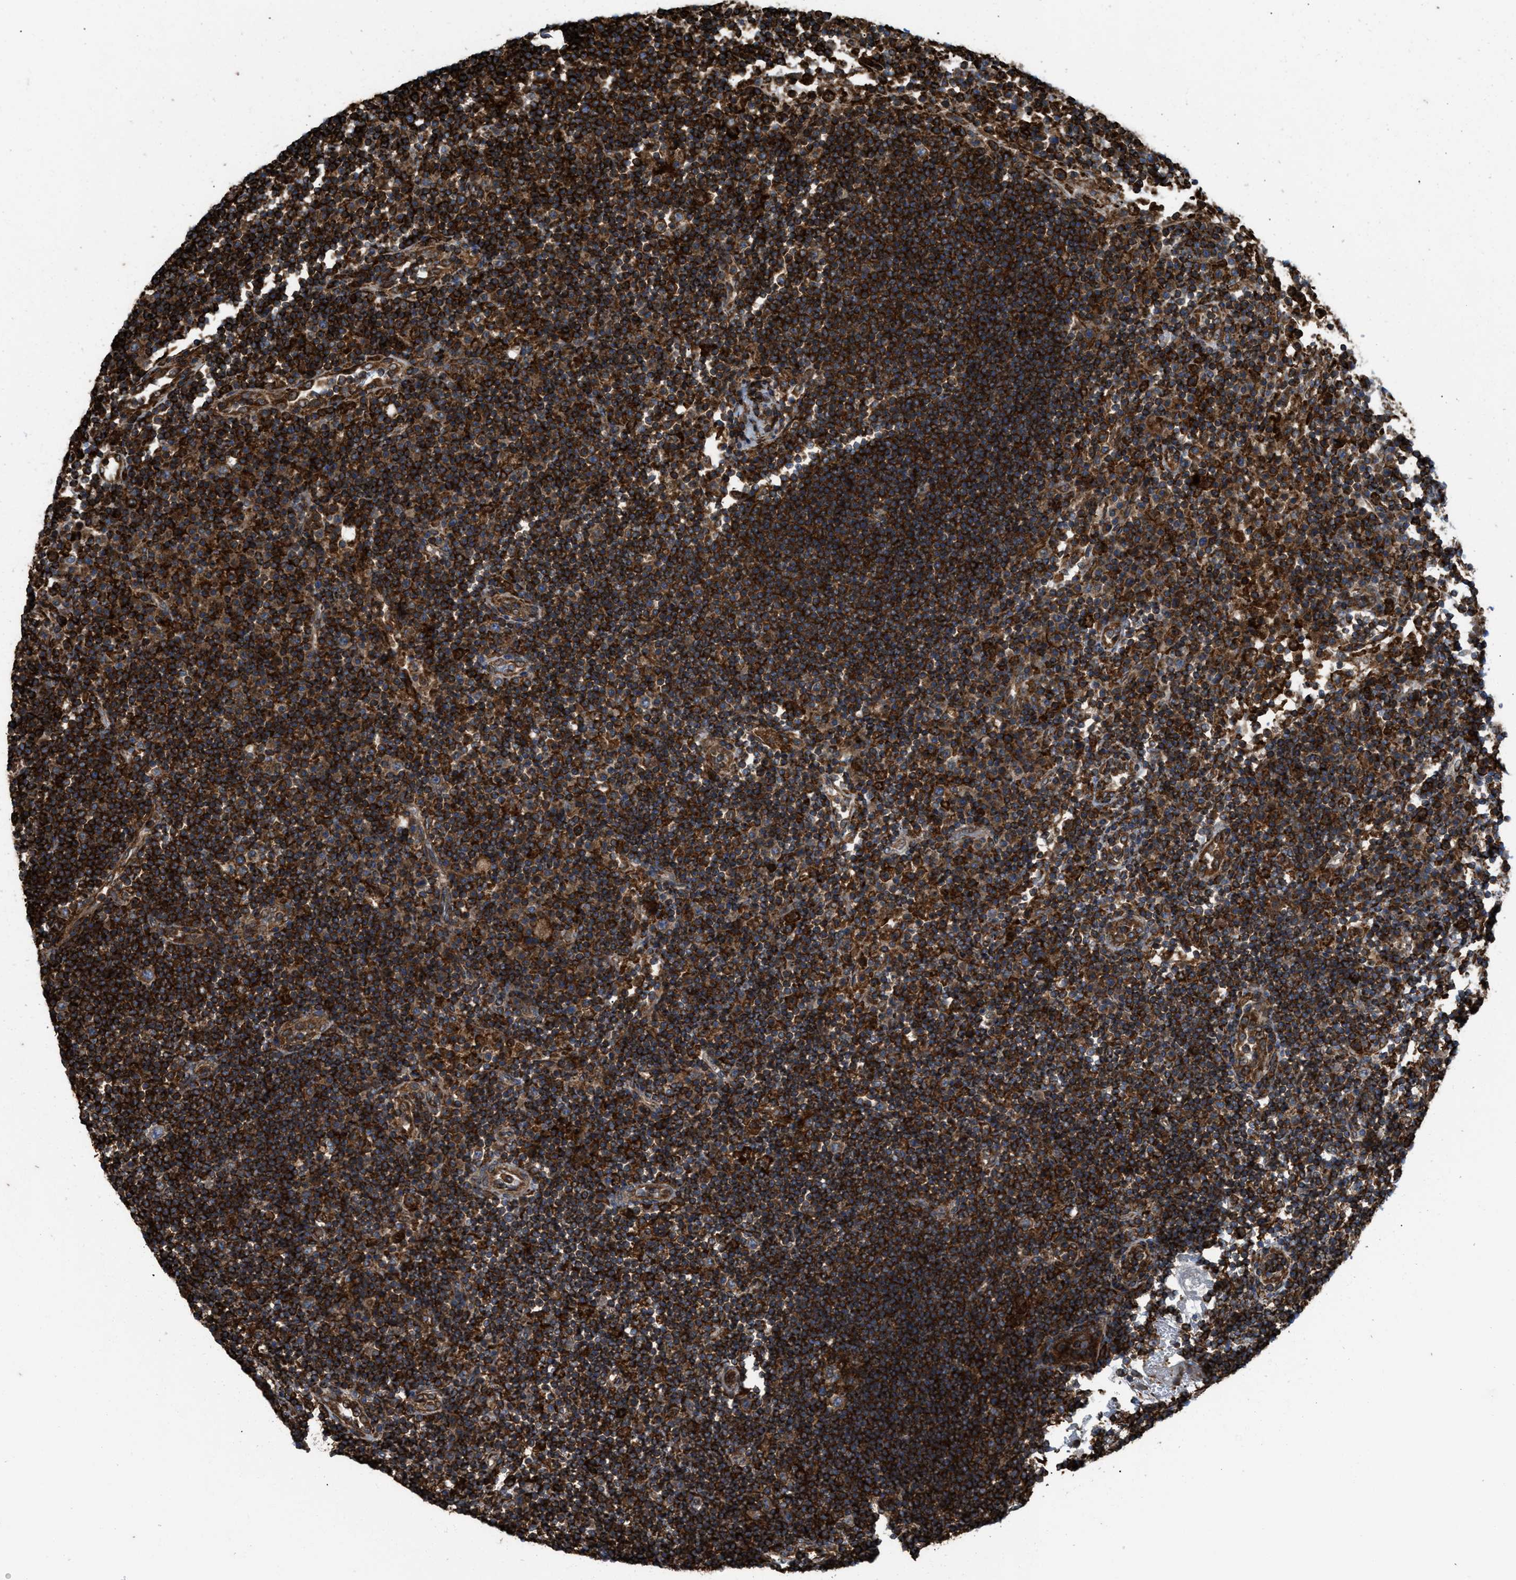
{"staining": {"intensity": "strong", "quantity": ">75%", "location": "cytoplasmic/membranous"}, "tissue": "lymph node", "cell_type": "Germinal center cells", "image_type": "normal", "snomed": [{"axis": "morphology", "description": "Normal tissue, NOS"}, {"axis": "topography", "description": "Lymph node"}], "caption": "A high-resolution micrograph shows immunohistochemistry (IHC) staining of unremarkable lymph node, which reveals strong cytoplasmic/membranous expression in approximately >75% of germinal center cells.", "gene": "EGLN1", "patient": {"sex": "female", "age": 53}}